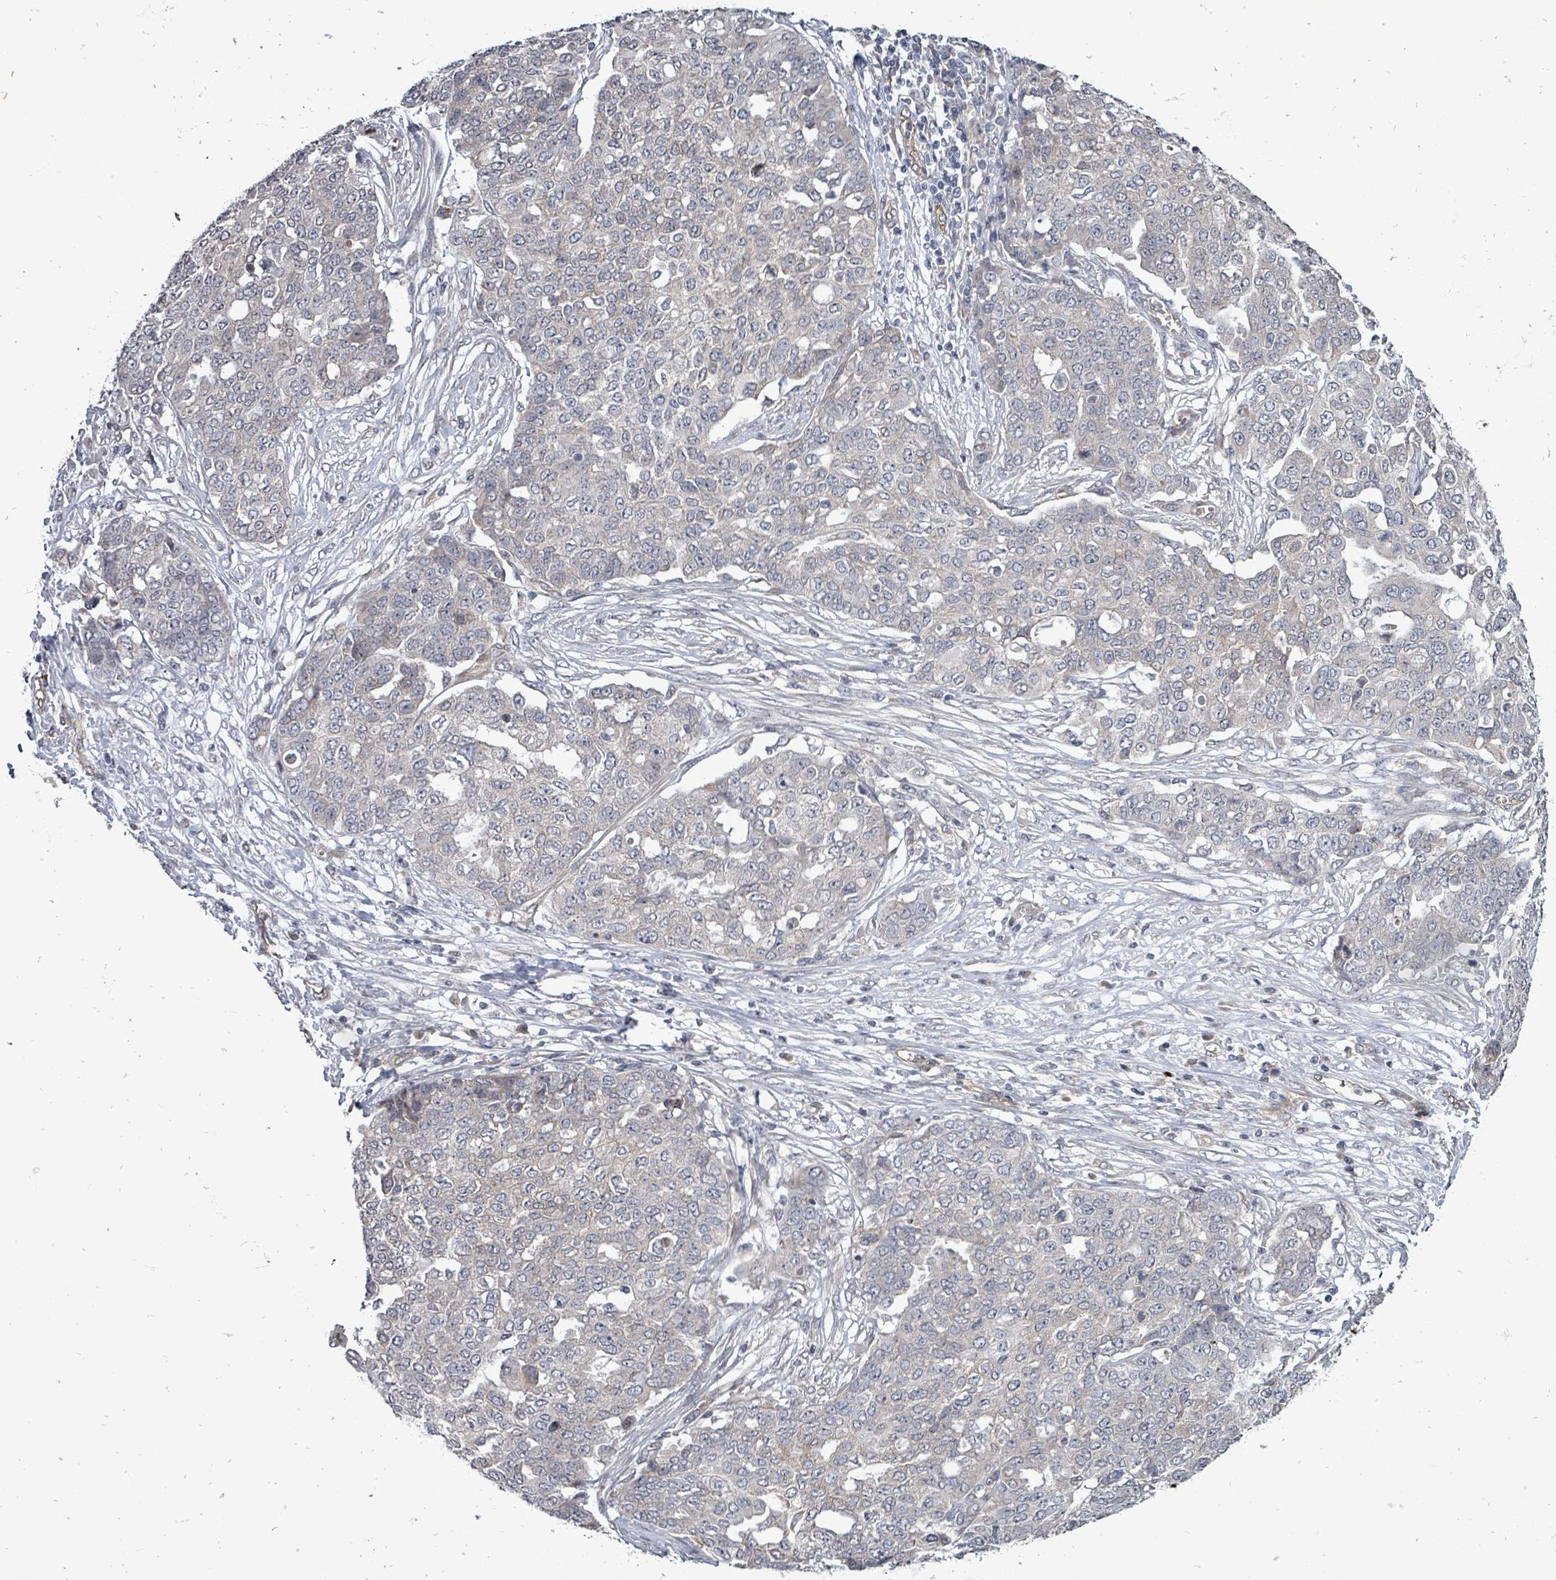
{"staining": {"intensity": "negative", "quantity": "none", "location": "none"}, "tissue": "ovarian cancer", "cell_type": "Tumor cells", "image_type": "cancer", "snomed": [{"axis": "morphology", "description": "Cystadenocarcinoma, serous, NOS"}, {"axis": "topography", "description": "Soft tissue"}, {"axis": "topography", "description": "Ovary"}], "caption": "Tumor cells are negative for protein expression in human ovarian serous cystadenocarcinoma.", "gene": "RALGAPB", "patient": {"sex": "female", "age": 57}}